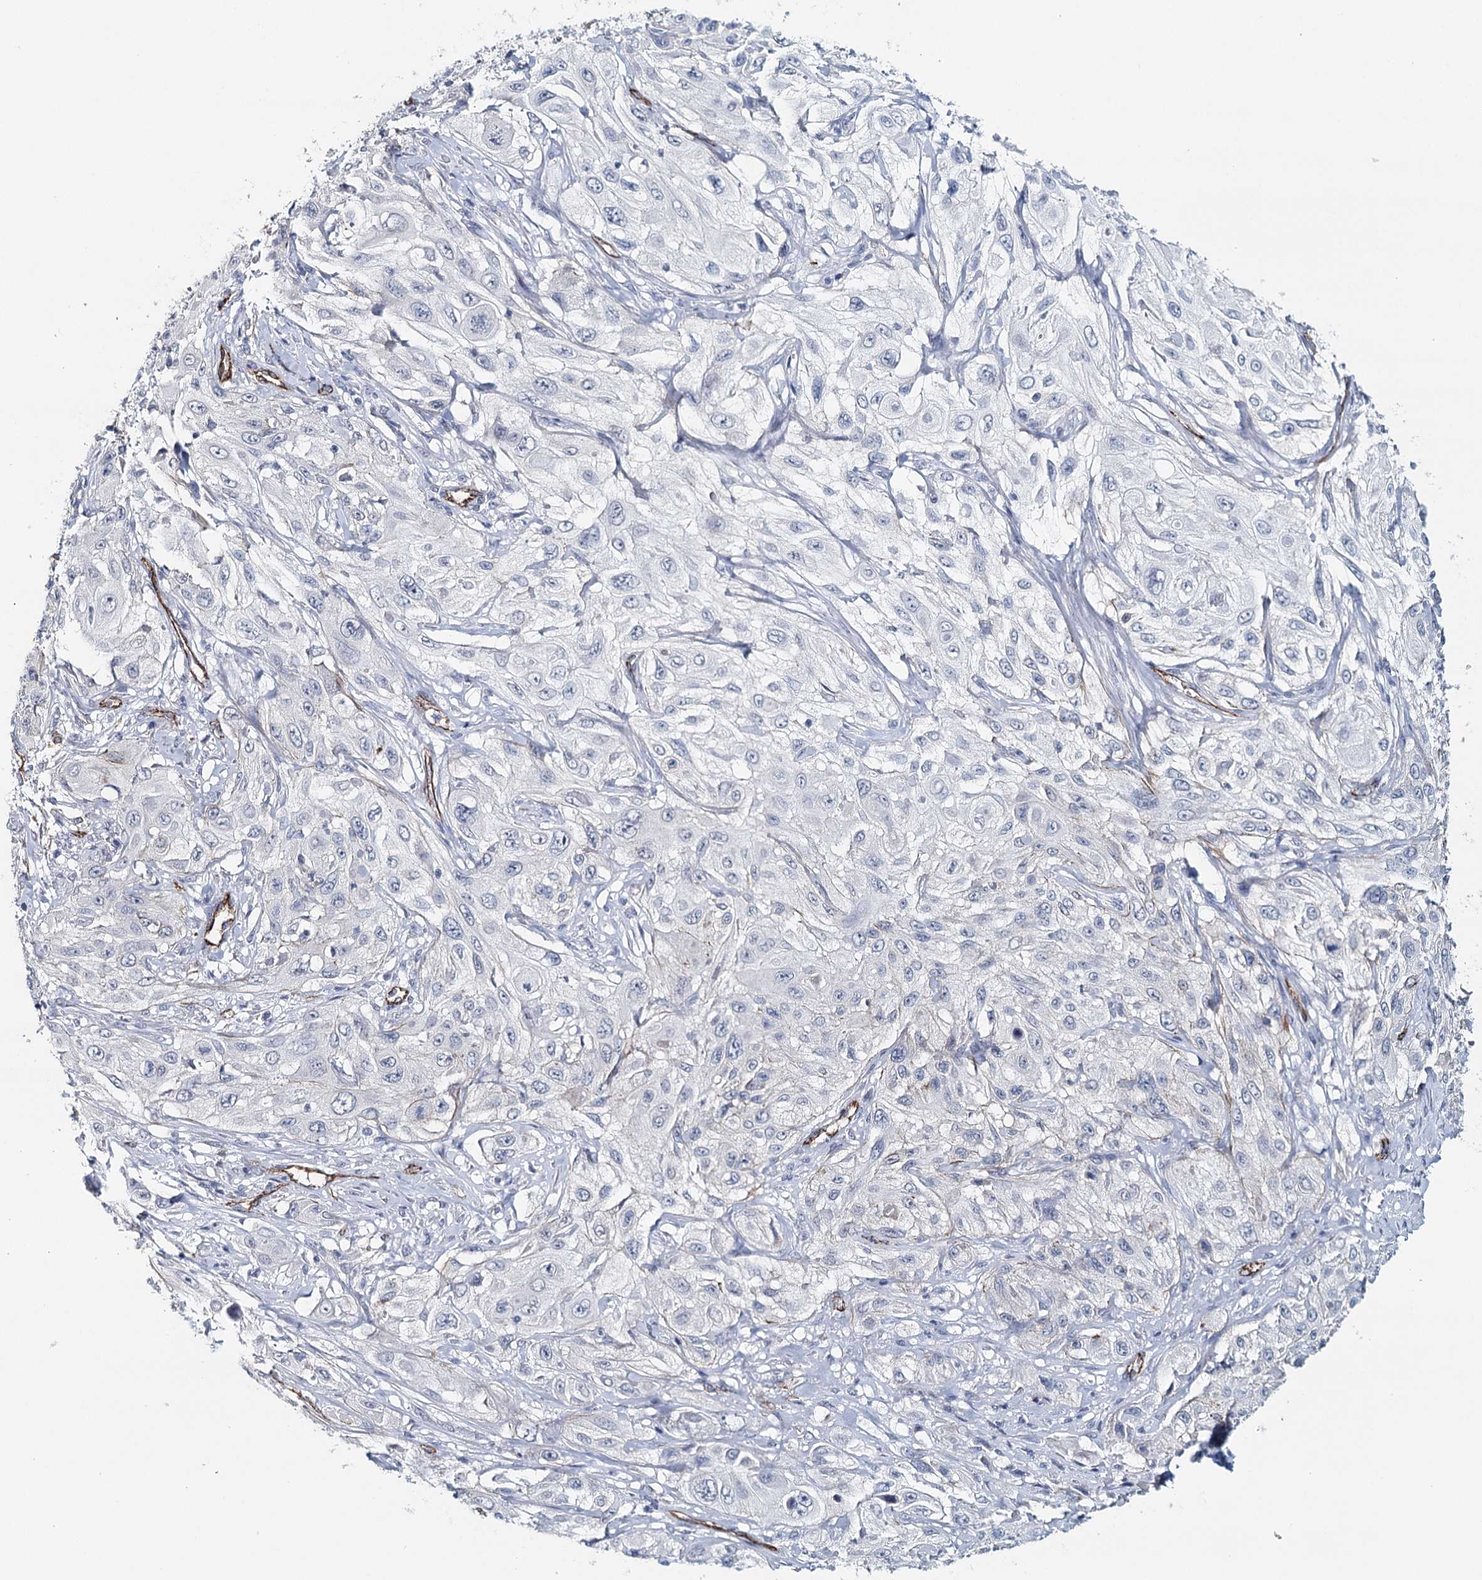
{"staining": {"intensity": "negative", "quantity": "none", "location": "none"}, "tissue": "cervical cancer", "cell_type": "Tumor cells", "image_type": "cancer", "snomed": [{"axis": "morphology", "description": "Squamous cell carcinoma, NOS"}, {"axis": "topography", "description": "Cervix"}], "caption": "Immunohistochemical staining of human cervical cancer shows no significant expression in tumor cells.", "gene": "SYNPO", "patient": {"sex": "female", "age": 42}}